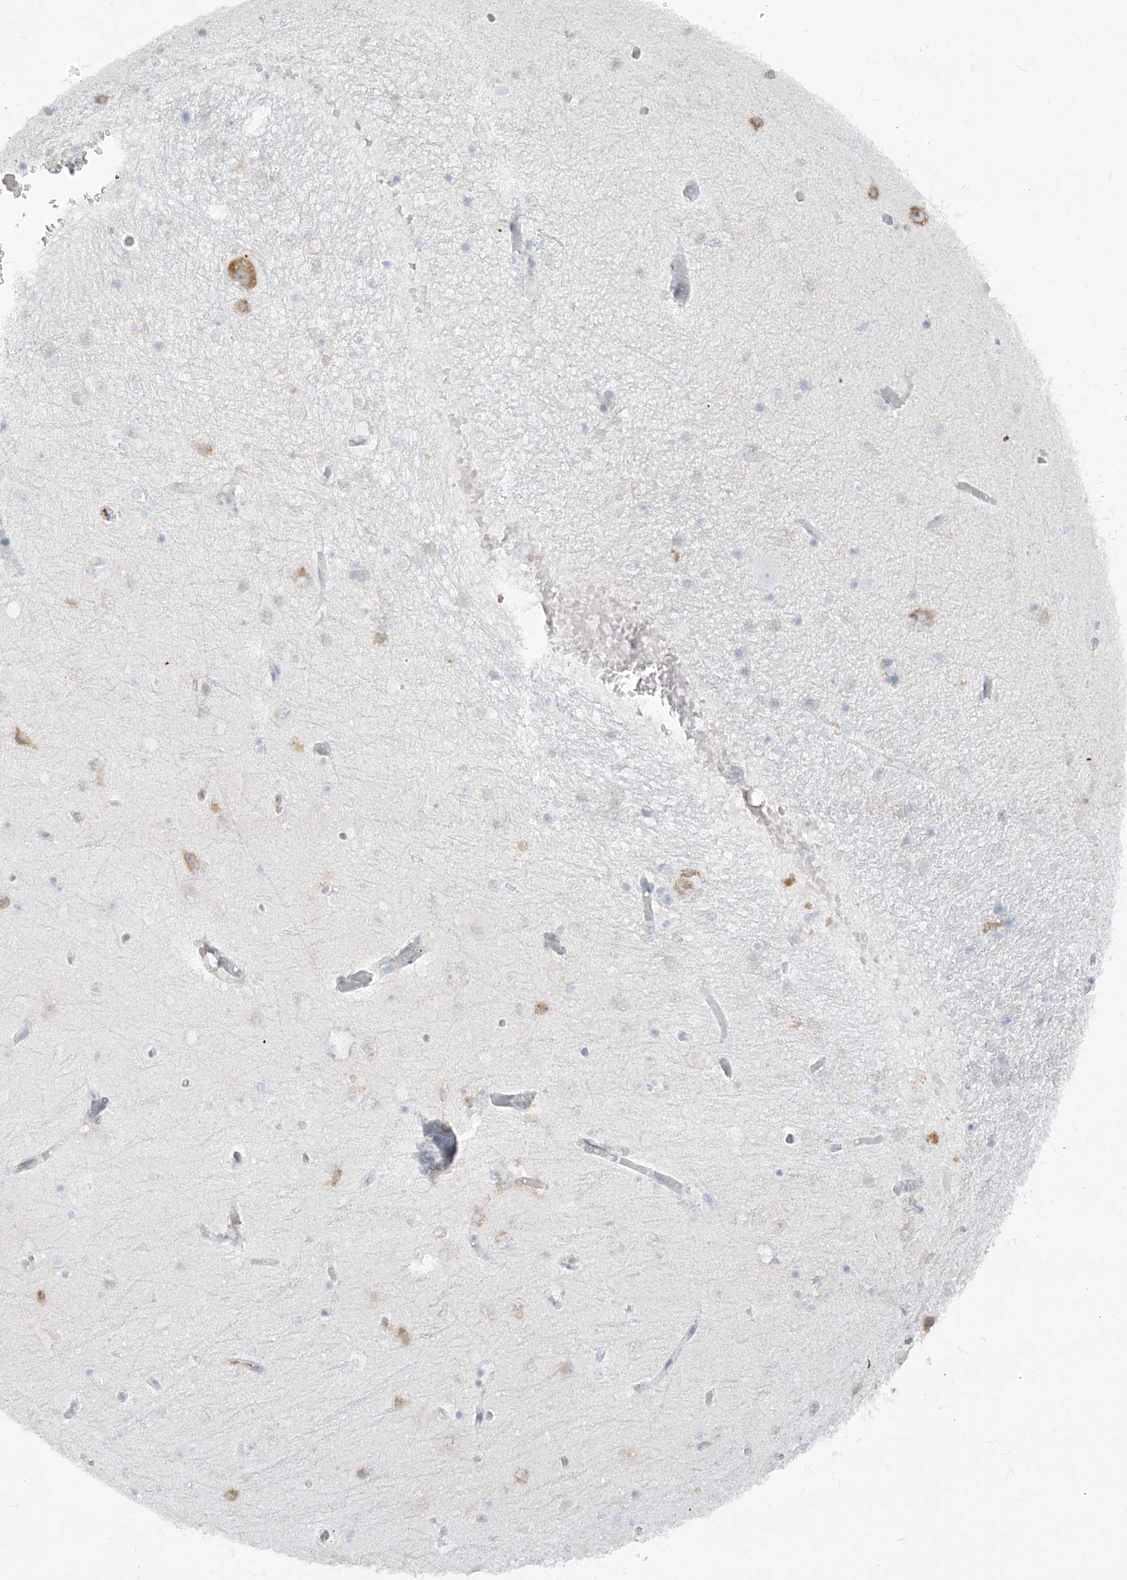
{"staining": {"intensity": "weak", "quantity": "<25%", "location": "cytoplasmic/membranous"}, "tissue": "hippocampus", "cell_type": "Glial cells", "image_type": "normal", "snomed": [{"axis": "morphology", "description": "Normal tissue, NOS"}, {"axis": "topography", "description": "Hippocampus"}], "caption": "Photomicrograph shows no significant protein positivity in glial cells of normal hippocampus.", "gene": "CCNJ", "patient": {"sex": "female", "age": 52}}